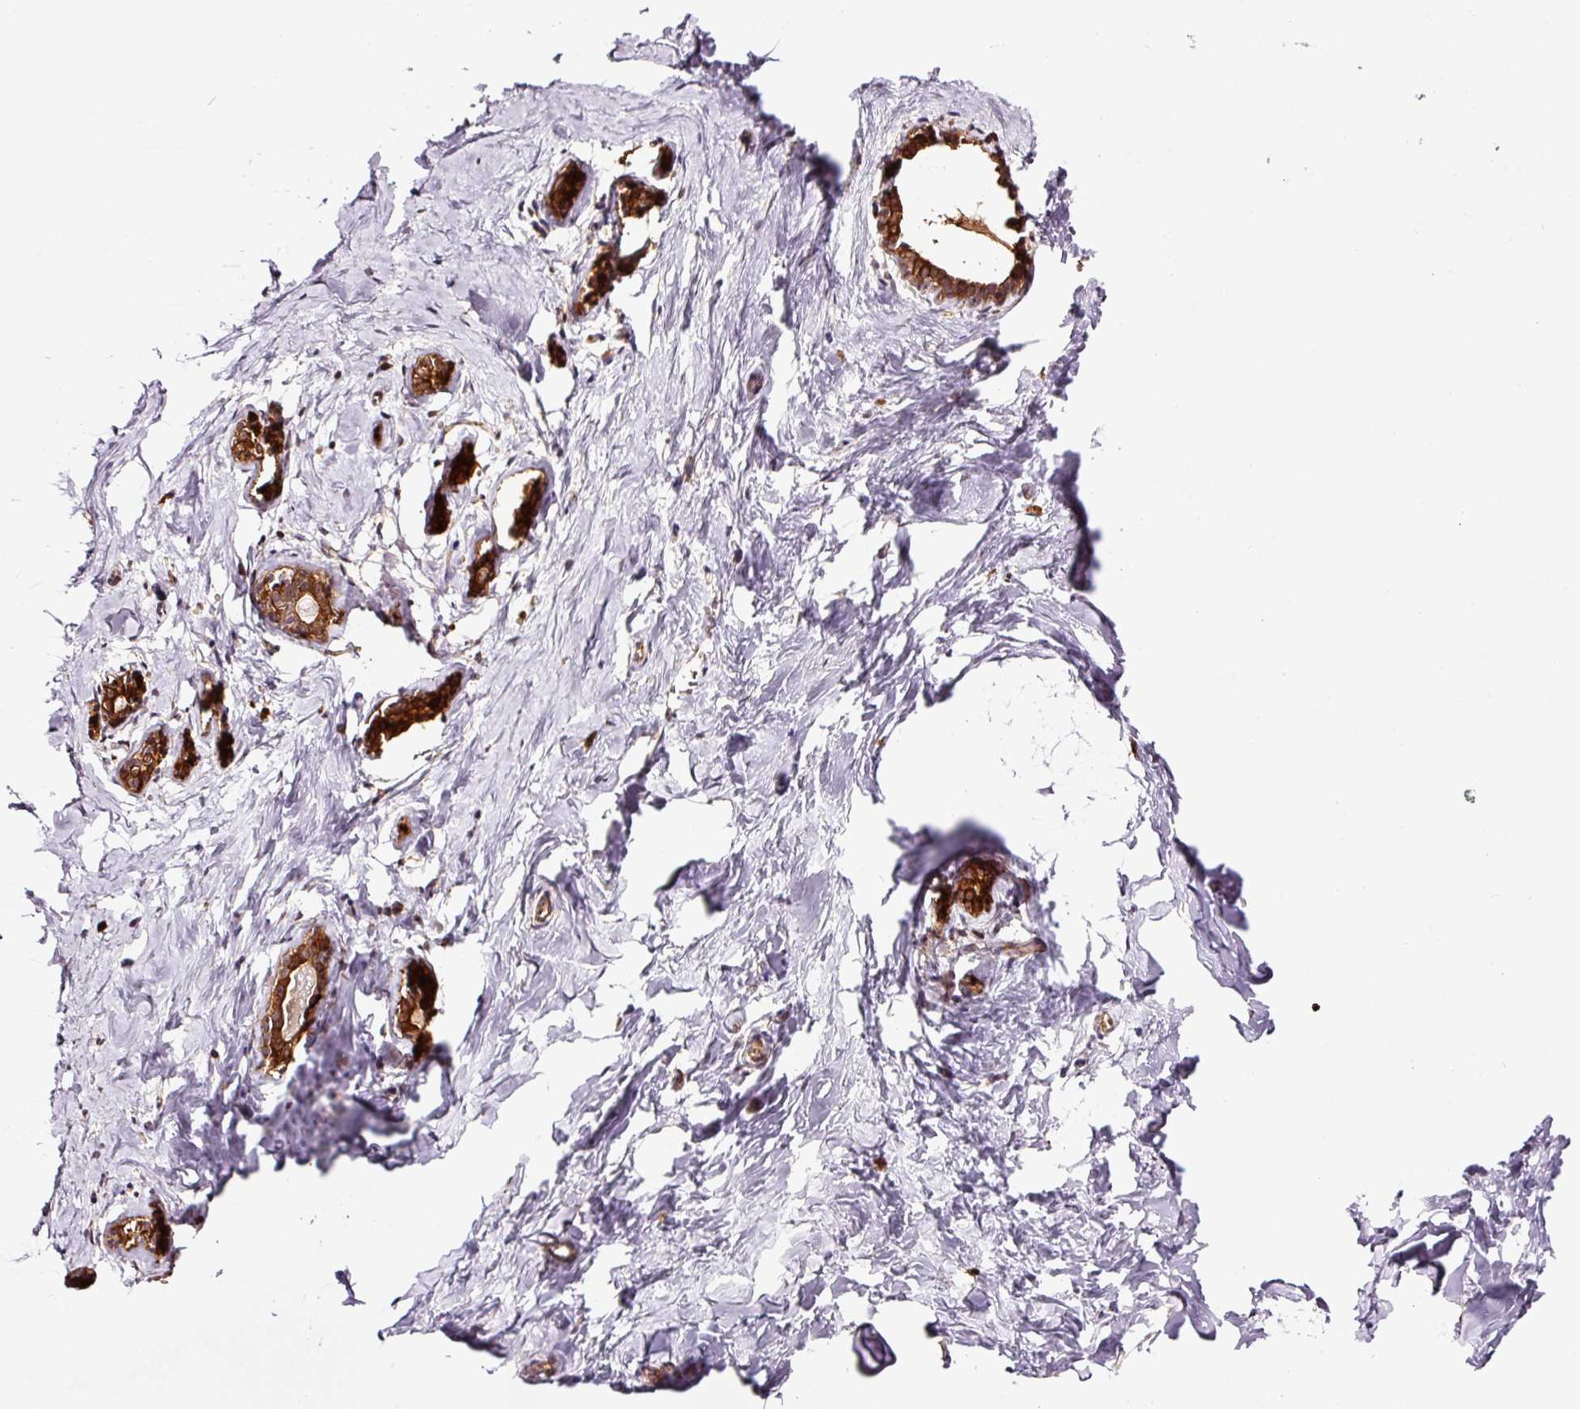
{"staining": {"intensity": "negative", "quantity": "none", "location": "none"}, "tissue": "breast", "cell_type": "Adipocytes", "image_type": "normal", "snomed": [{"axis": "morphology", "description": "Normal tissue, NOS"}, {"axis": "topography", "description": "Breast"}], "caption": "IHC of benign human breast reveals no expression in adipocytes.", "gene": "METAP1", "patient": {"sex": "female", "age": 23}}